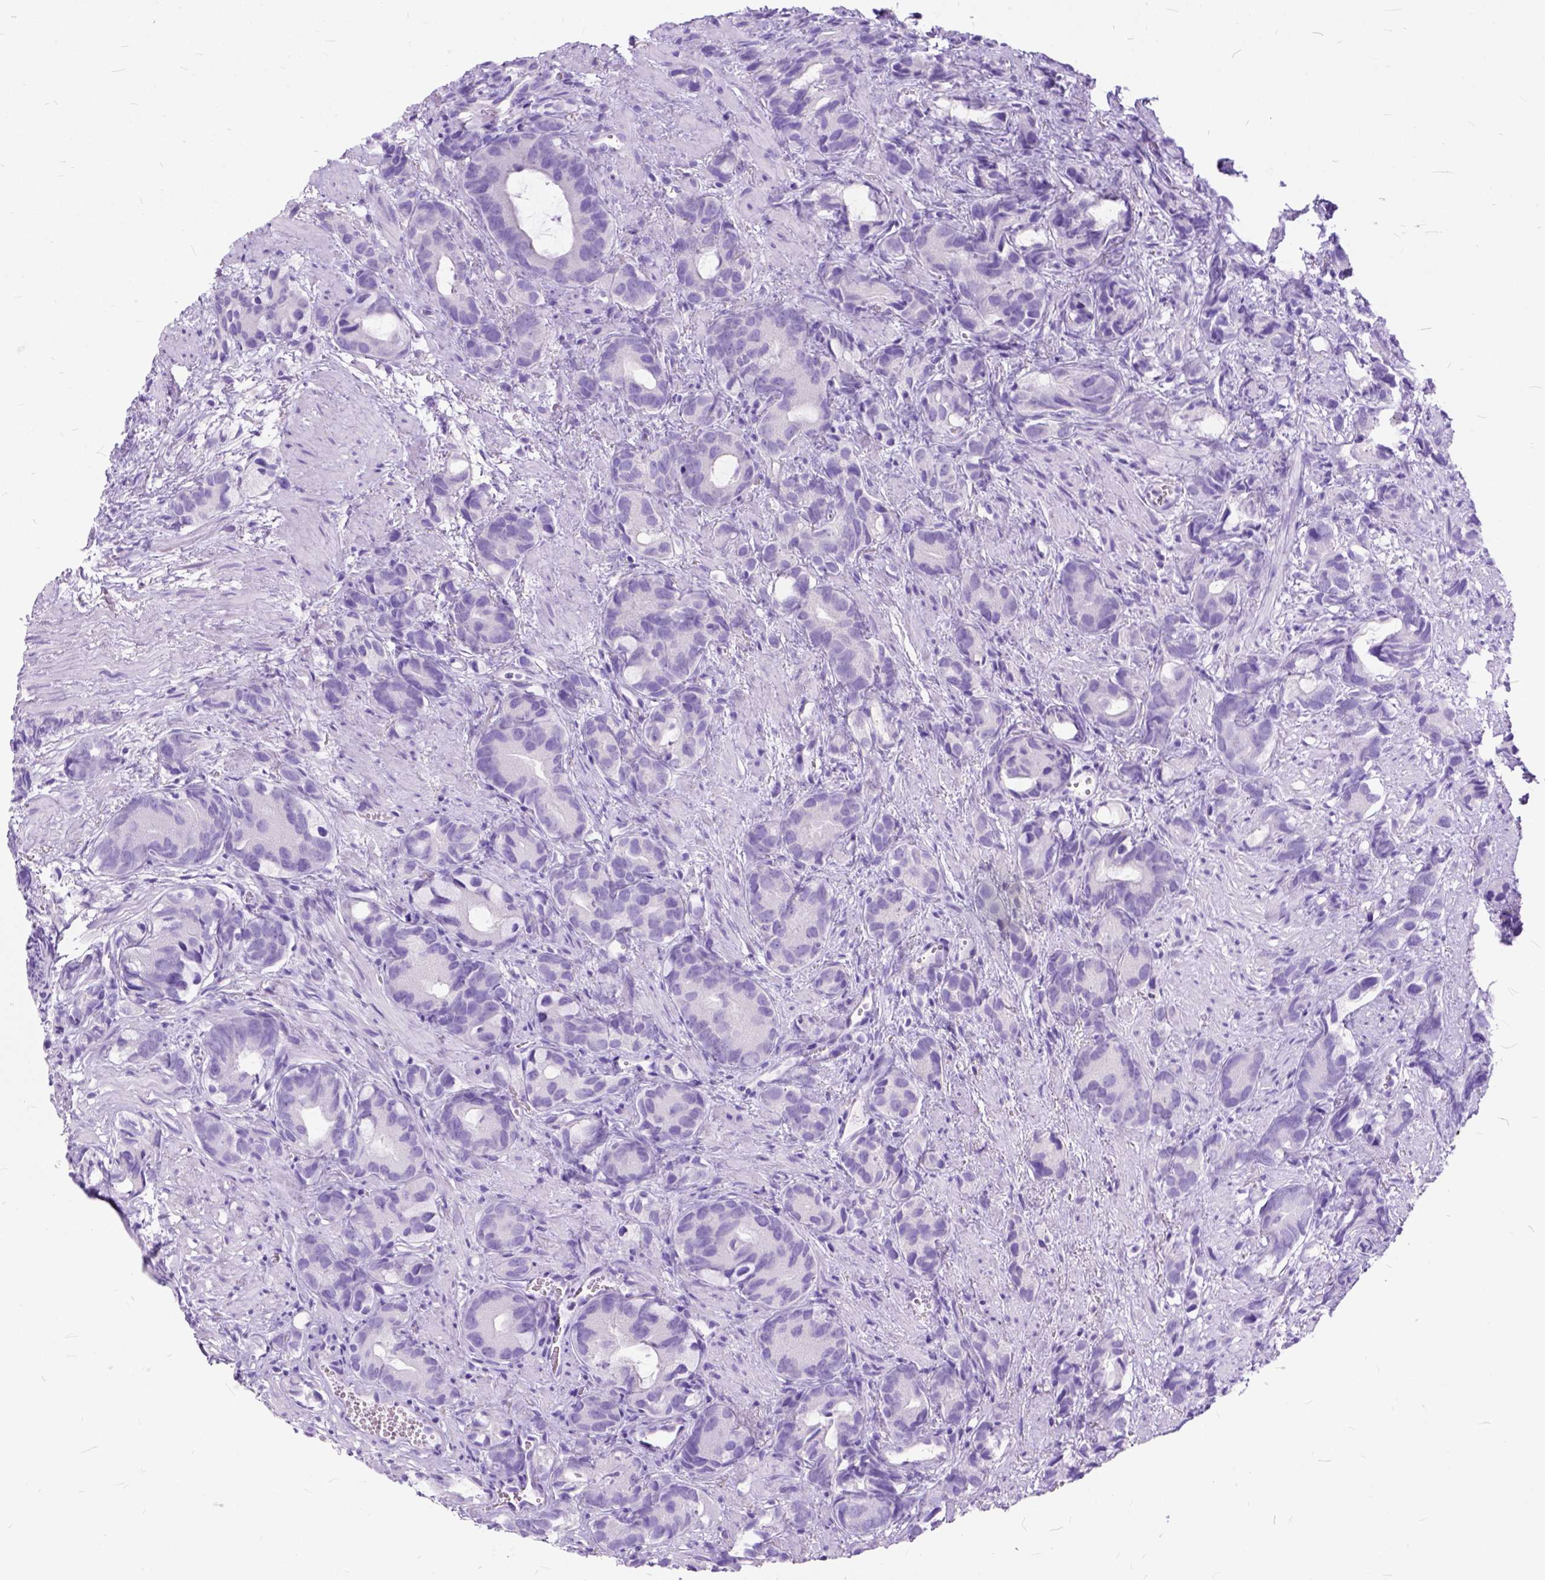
{"staining": {"intensity": "negative", "quantity": "none", "location": "none"}, "tissue": "prostate cancer", "cell_type": "Tumor cells", "image_type": "cancer", "snomed": [{"axis": "morphology", "description": "Adenocarcinoma, High grade"}, {"axis": "topography", "description": "Prostate"}], "caption": "A high-resolution image shows IHC staining of prostate cancer (adenocarcinoma (high-grade)), which shows no significant positivity in tumor cells.", "gene": "C1QTNF3", "patient": {"sex": "male", "age": 84}}